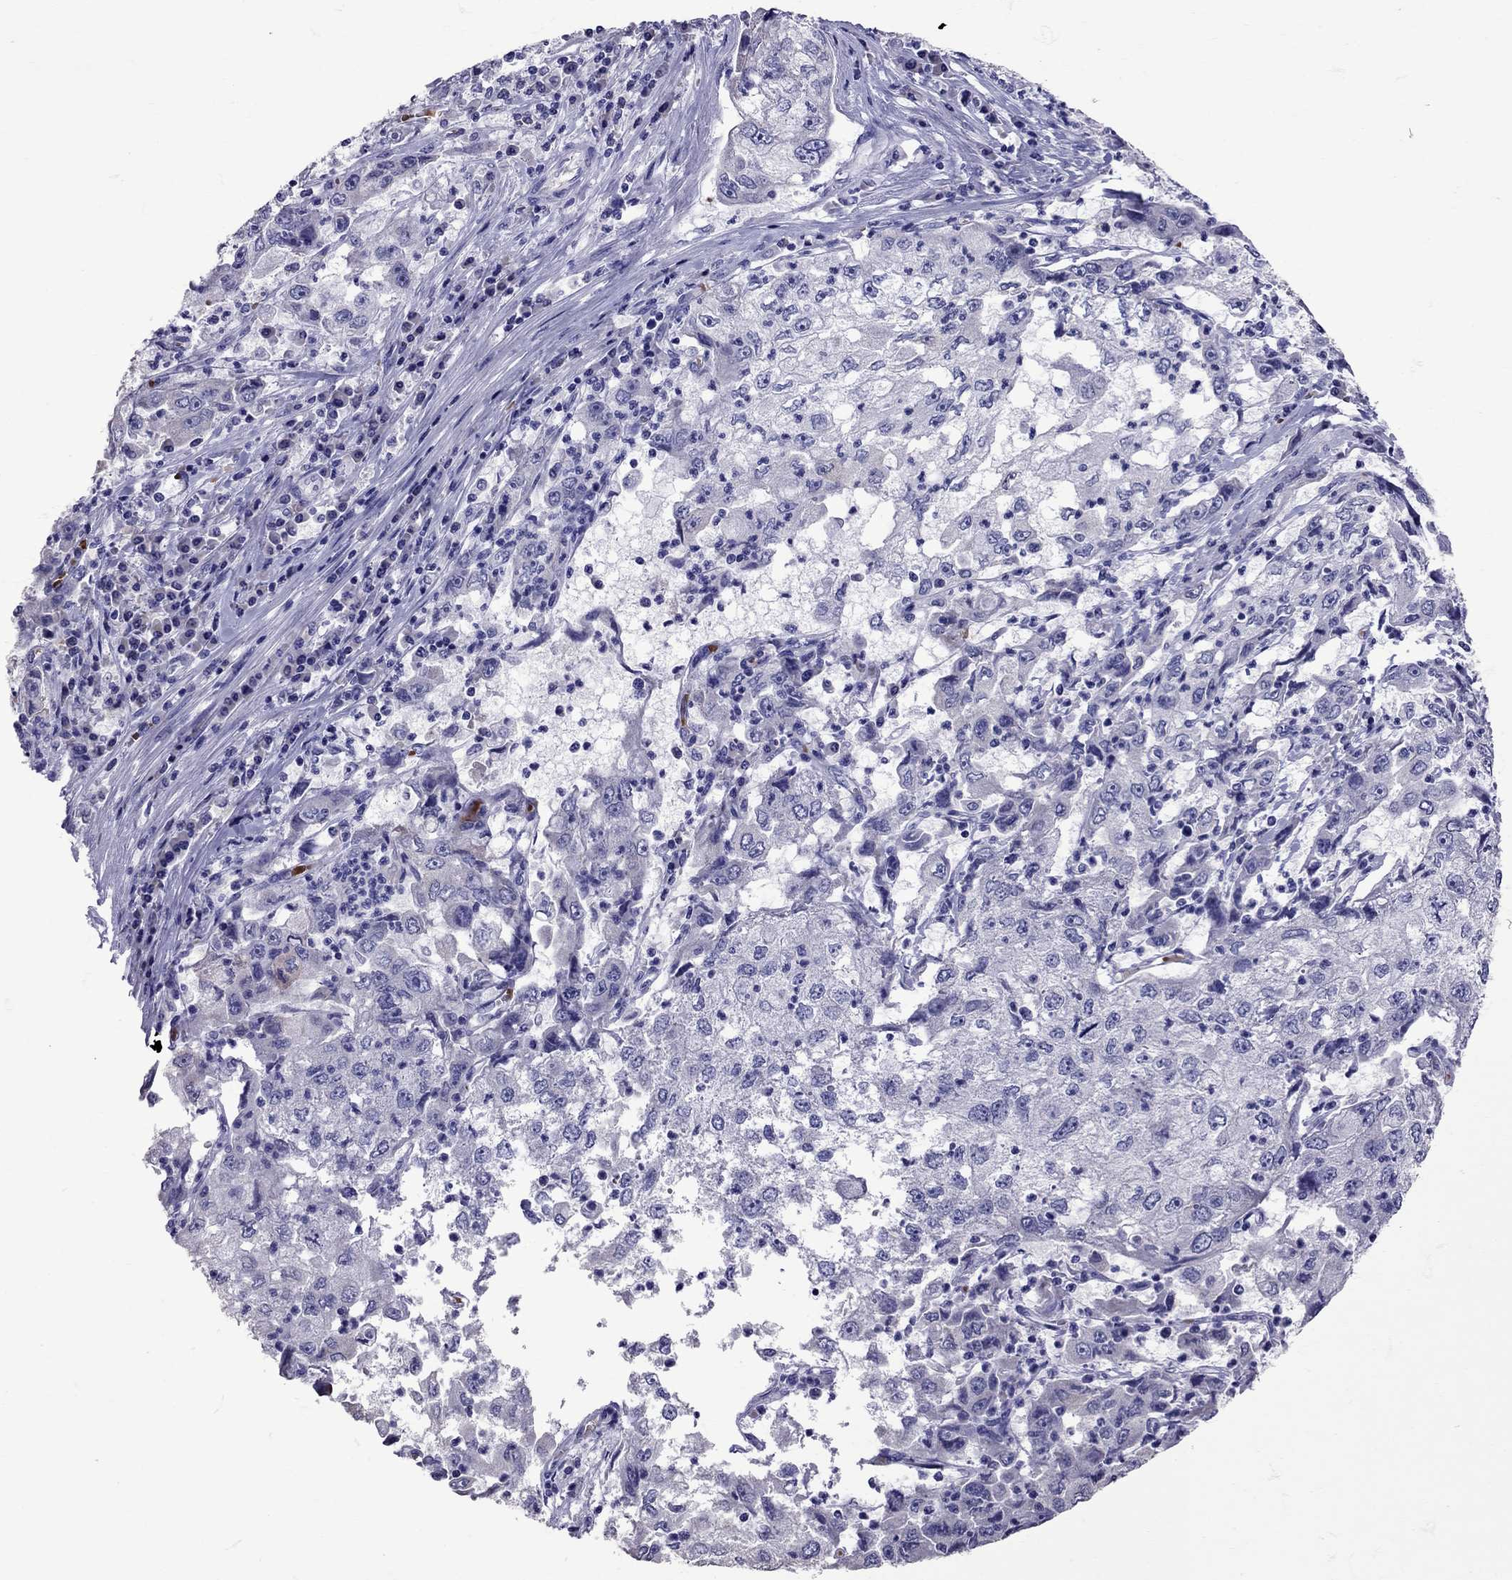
{"staining": {"intensity": "negative", "quantity": "none", "location": "none"}, "tissue": "cervical cancer", "cell_type": "Tumor cells", "image_type": "cancer", "snomed": [{"axis": "morphology", "description": "Squamous cell carcinoma, NOS"}, {"axis": "topography", "description": "Cervix"}], "caption": "Human cervical cancer (squamous cell carcinoma) stained for a protein using immunohistochemistry (IHC) displays no staining in tumor cells.", "gene": "TBR1", "patient": {"sex": "female", "age": 36}}